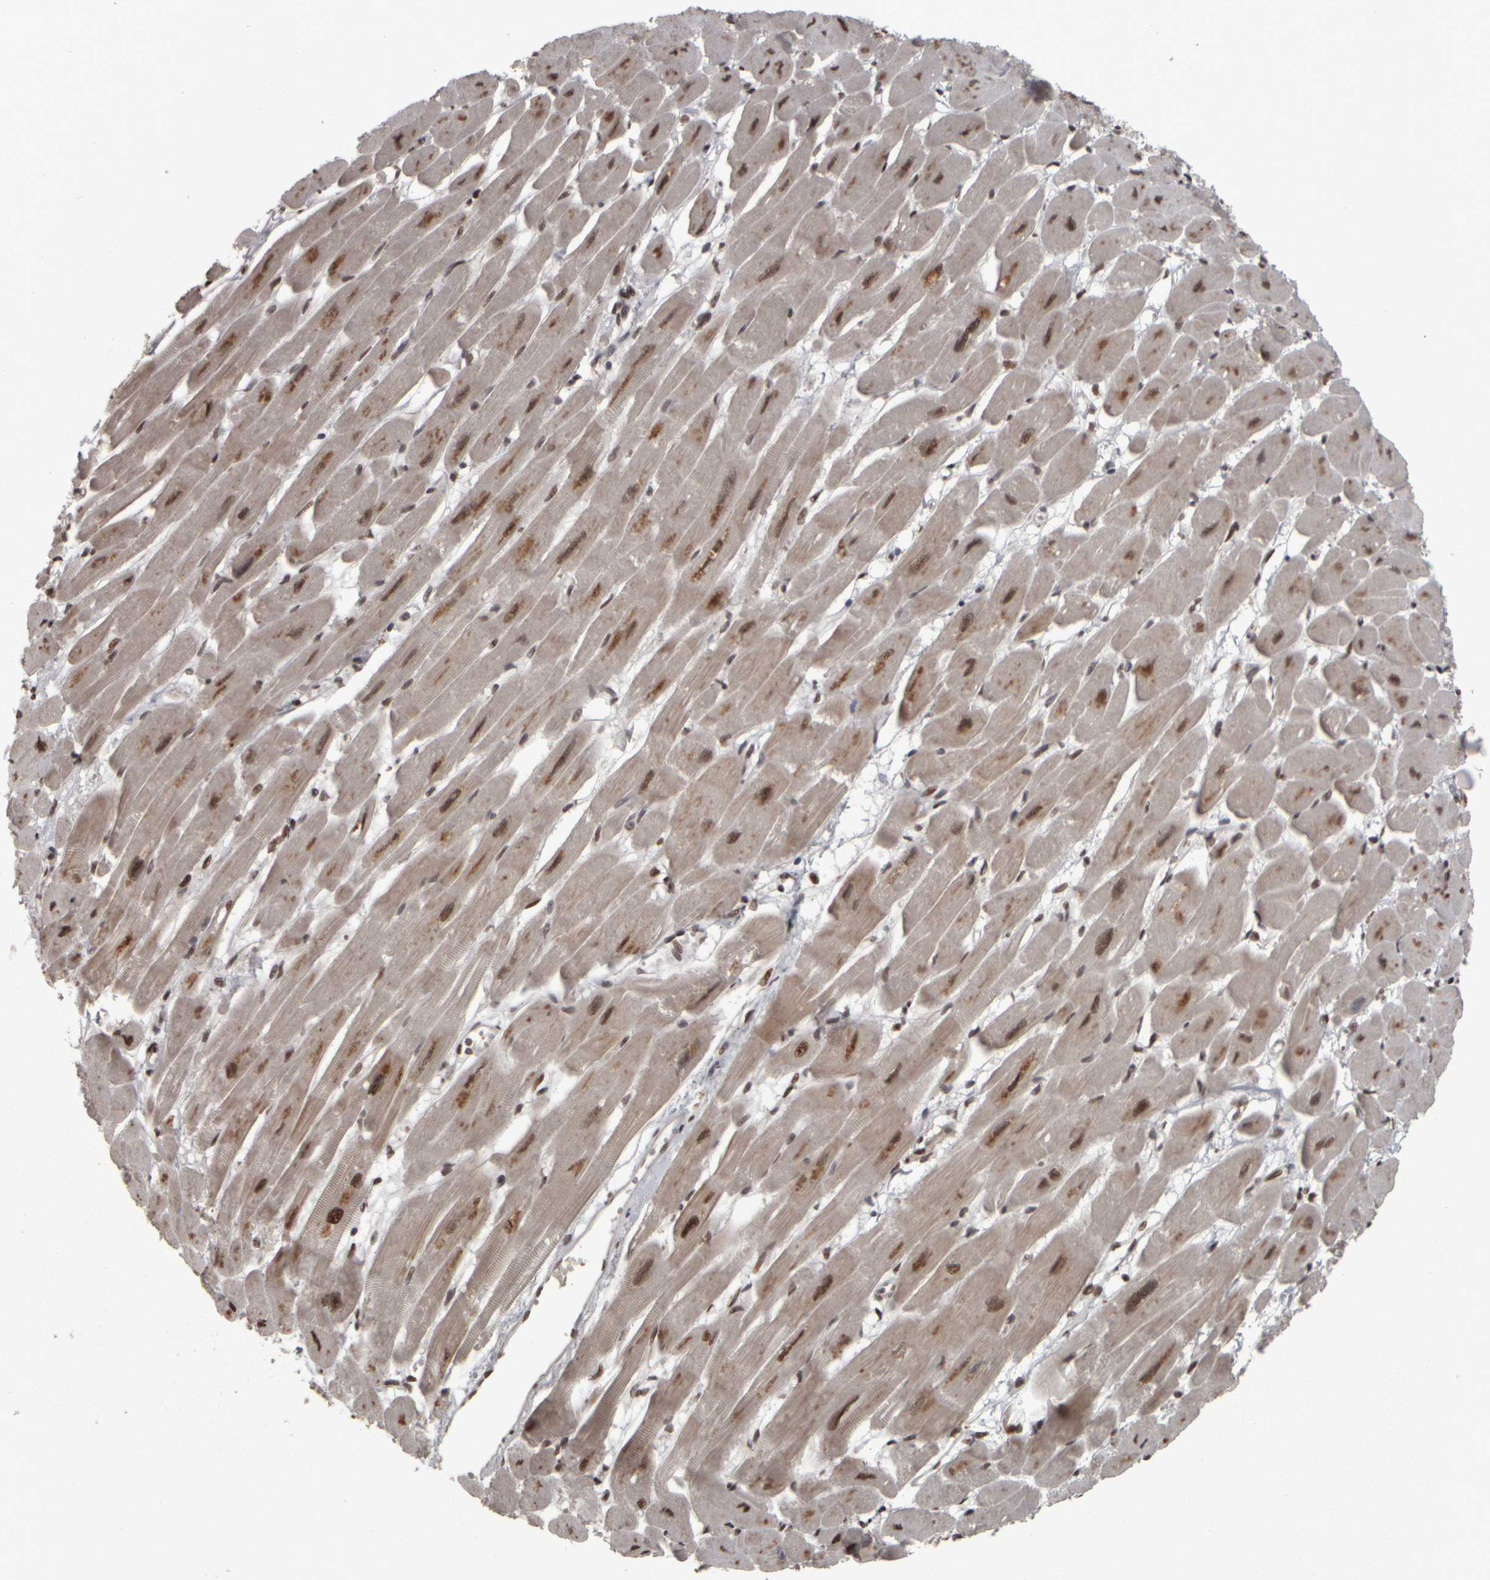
{"staining": {"intensity": "strong", "quantity": "25%-75%", "location": "nuclear"}, "tissue": "heart muscle", "cell_type": "Cardiomyocytes", "image_type": "normal", "snomed": [{"axis": "morphology", "description": "Normal tissue, NOS"}, {"axis": "topography", "description": "Heart"}], "caption": "IHC histopathology image of unremarkable heart muscle: heart muscle stained using immunohistochemistry (IHC) reveals high levels of strong protein expression localized specifically in the nuclear of cardiomyocytes, appearing as a nuclear brown color.", "gene": "ZFHX4", "patient": {"sex": "female", "age": 54}}